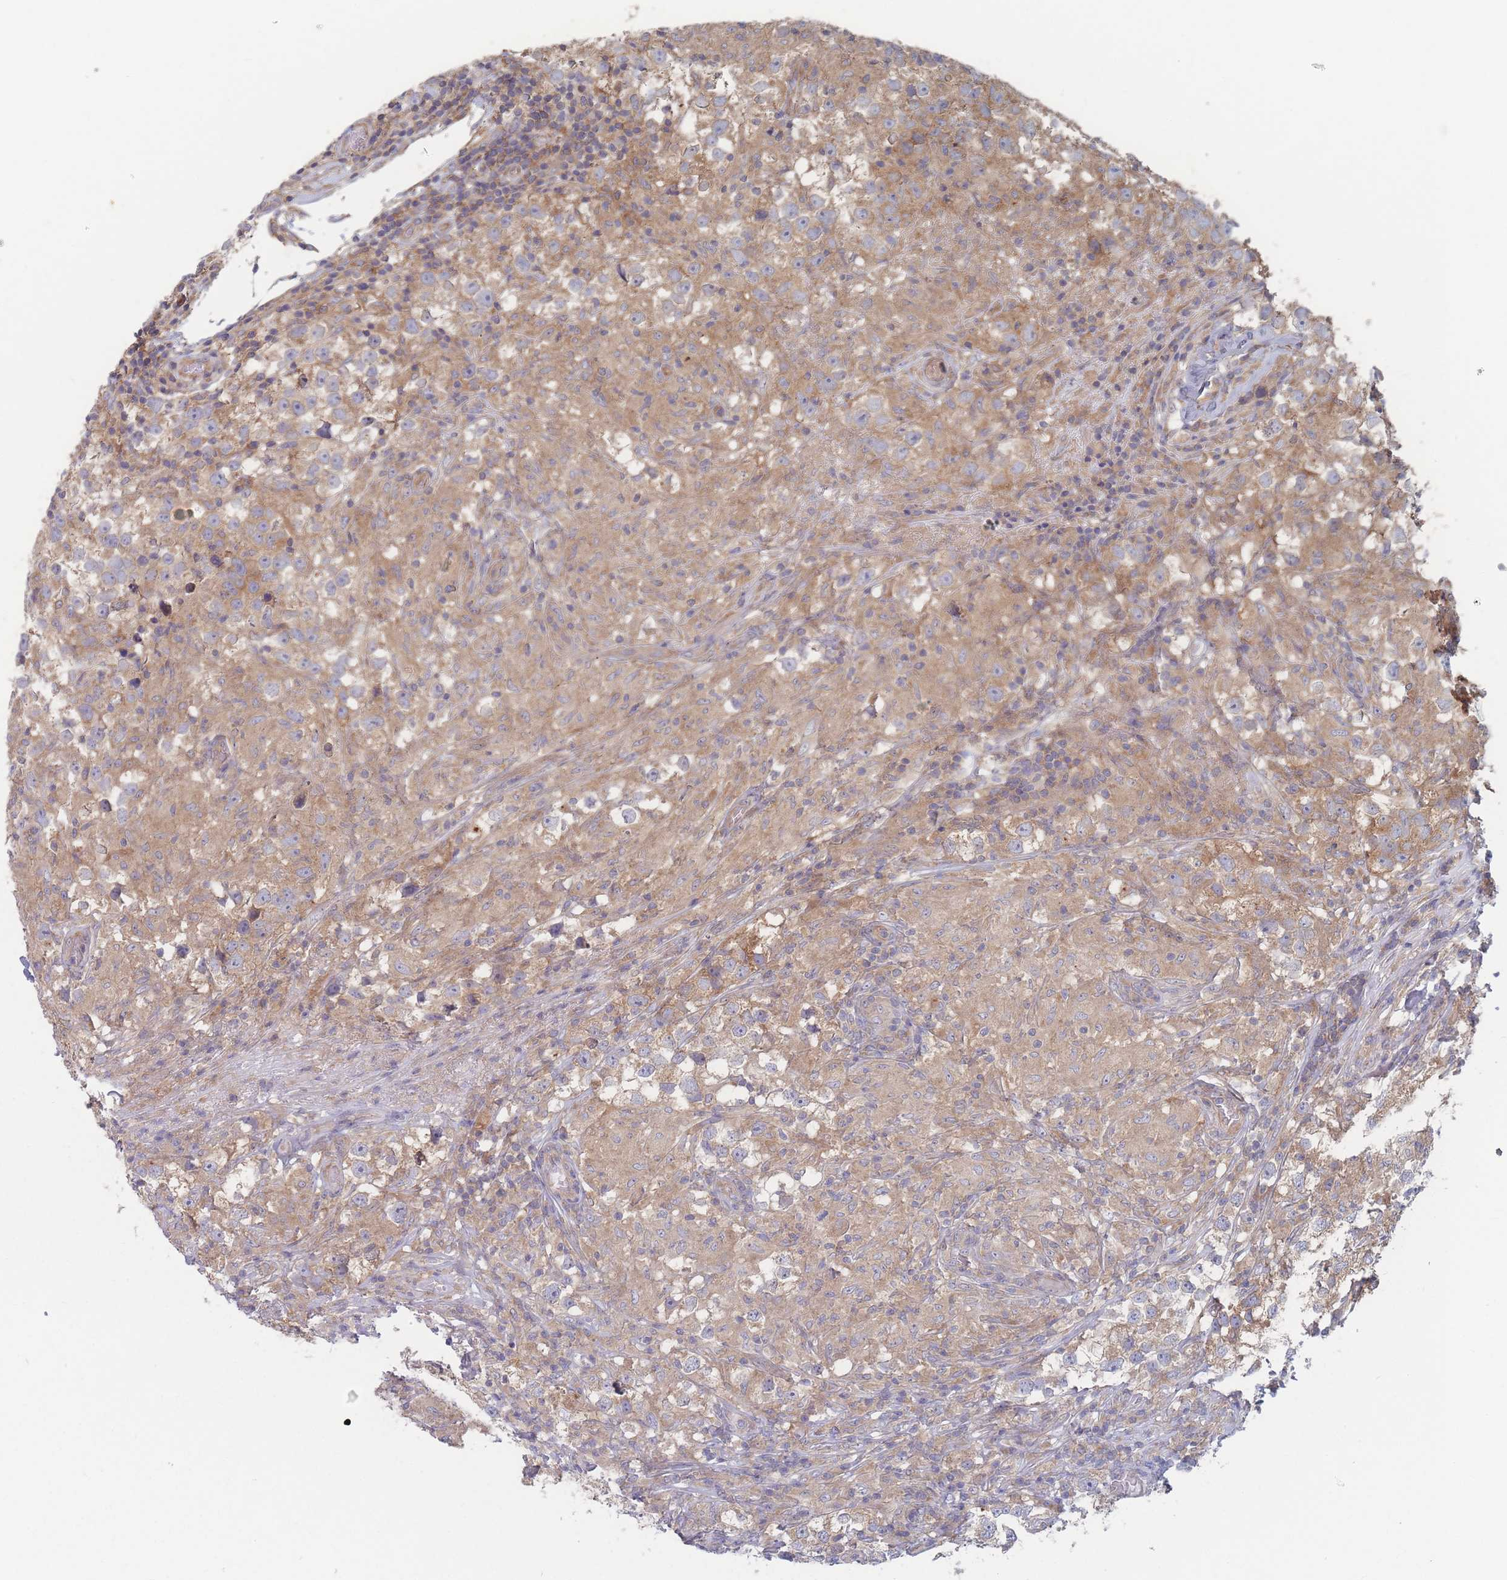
{"staining": {"intensity": "moderate", "quantity": ">75%", "location": "cytoplasmic/membranous"}, "tissue": "testis cancer", "cell_type": "Tumor cells", "image_type": "cancer", "snomed": [{"axis": "morphology", "description": "Seminoma, NOS"}, {"axis": "topography", "description": "Testis"}], "caption": "Immunohistochemistry (IHC) histopathology image of human testis cancer (seminoma) stained for a protein (brown), which exhibits medium levels of moderate cytoplasmic/membranous staining in approximately >75% of tumor cells.", "gene": "EFCC1", "patient": {"sex": "male", "age": 46}}